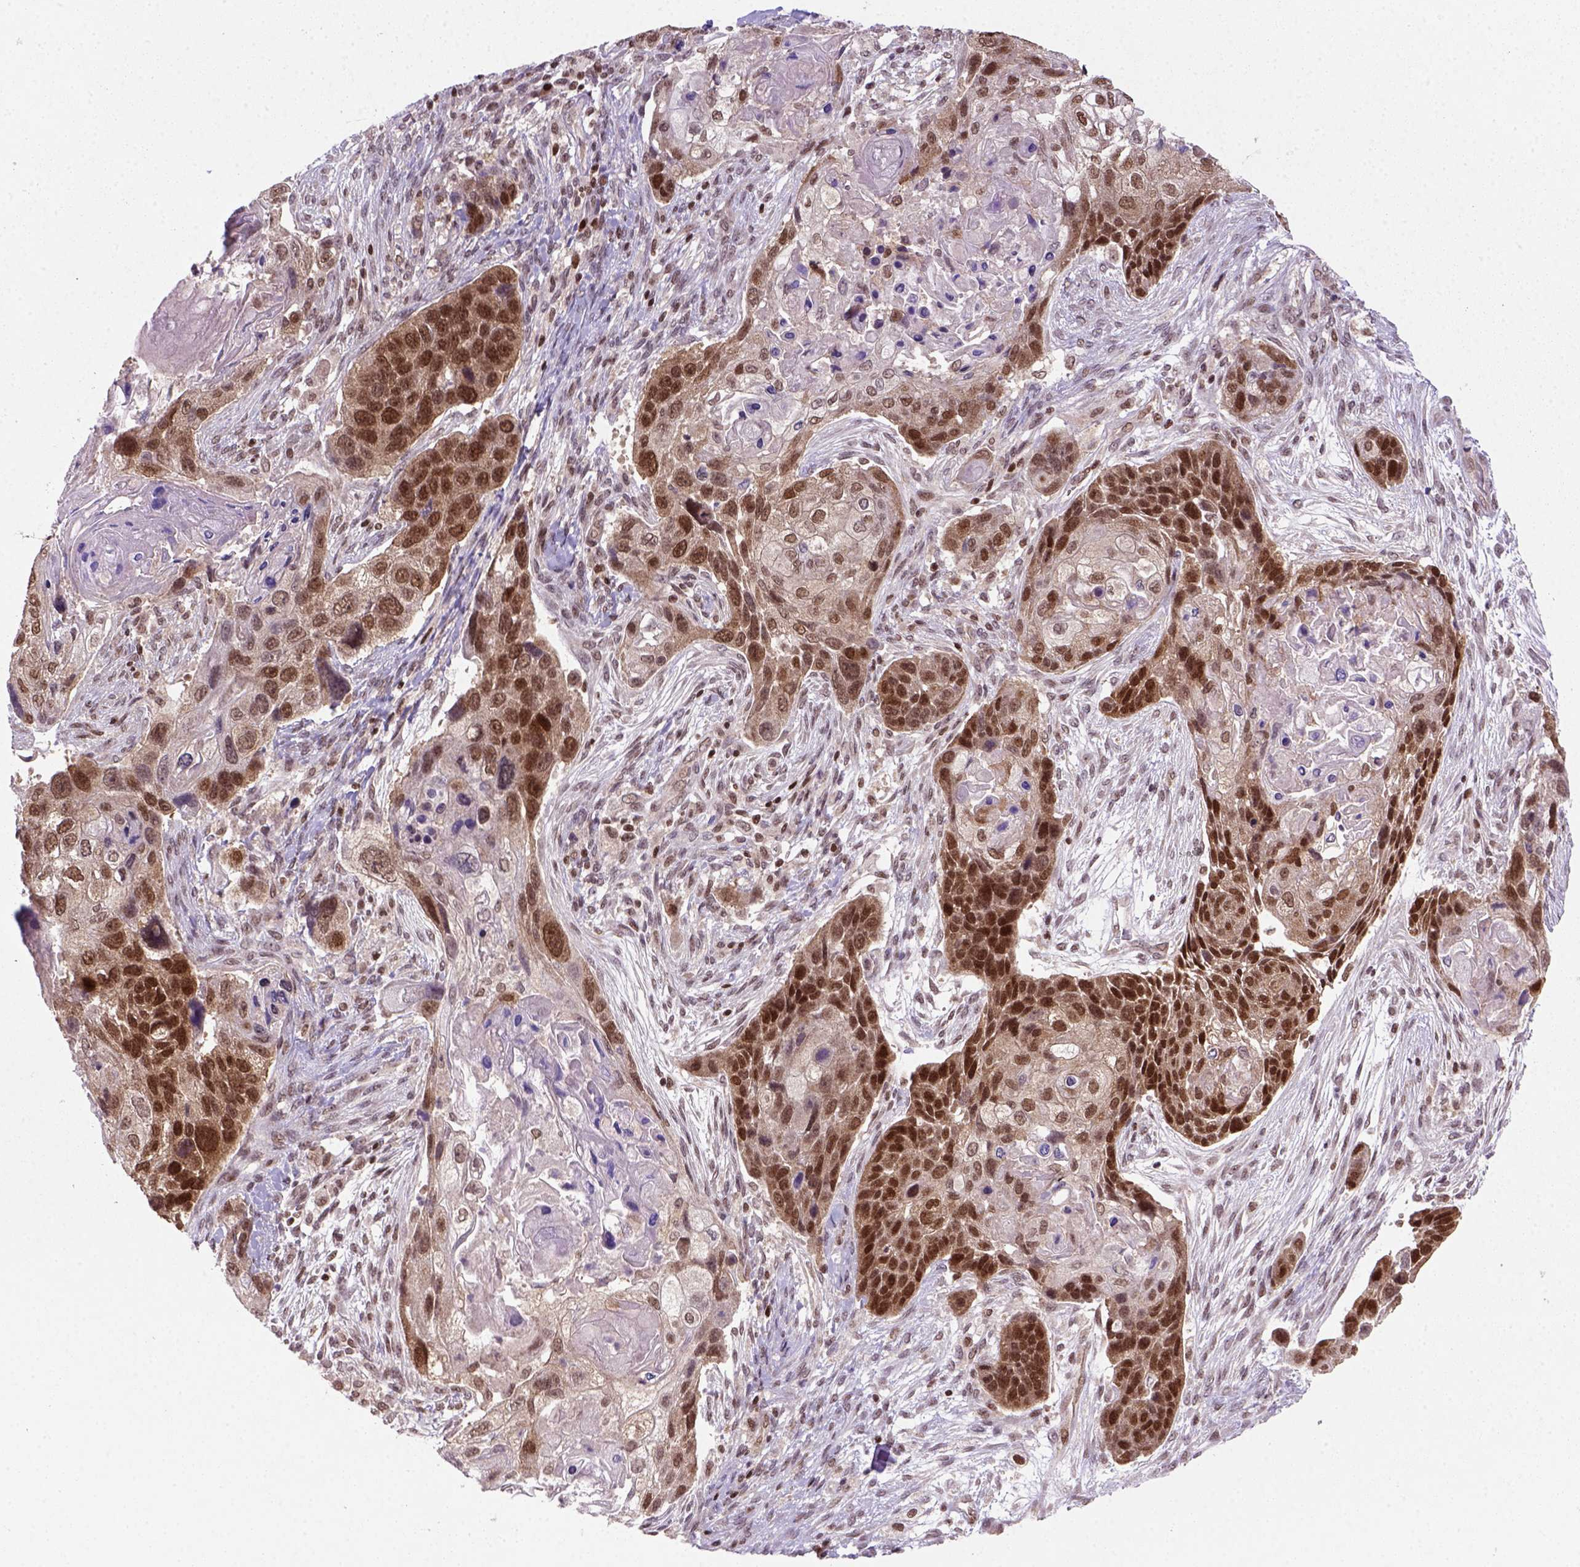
{"staining": {"intensity": "strong", "quantity": ">75%", "location": "nuclear"}, "tissue": "lung cancer", "cell_type": "Tumor cells", "image_type": "cancer", "snomed": [{"axis": "morphology", "description": "Squamous cell carcinoma, NOS"}, {"axis": "topography", "description": "Lung"}], "caption": "Lung squamous cell carcinoma stained with a protein marker displays strong staining in tumor cells.", "gene": "MGMT", "patient": {"sex": "male", "age": 69}}